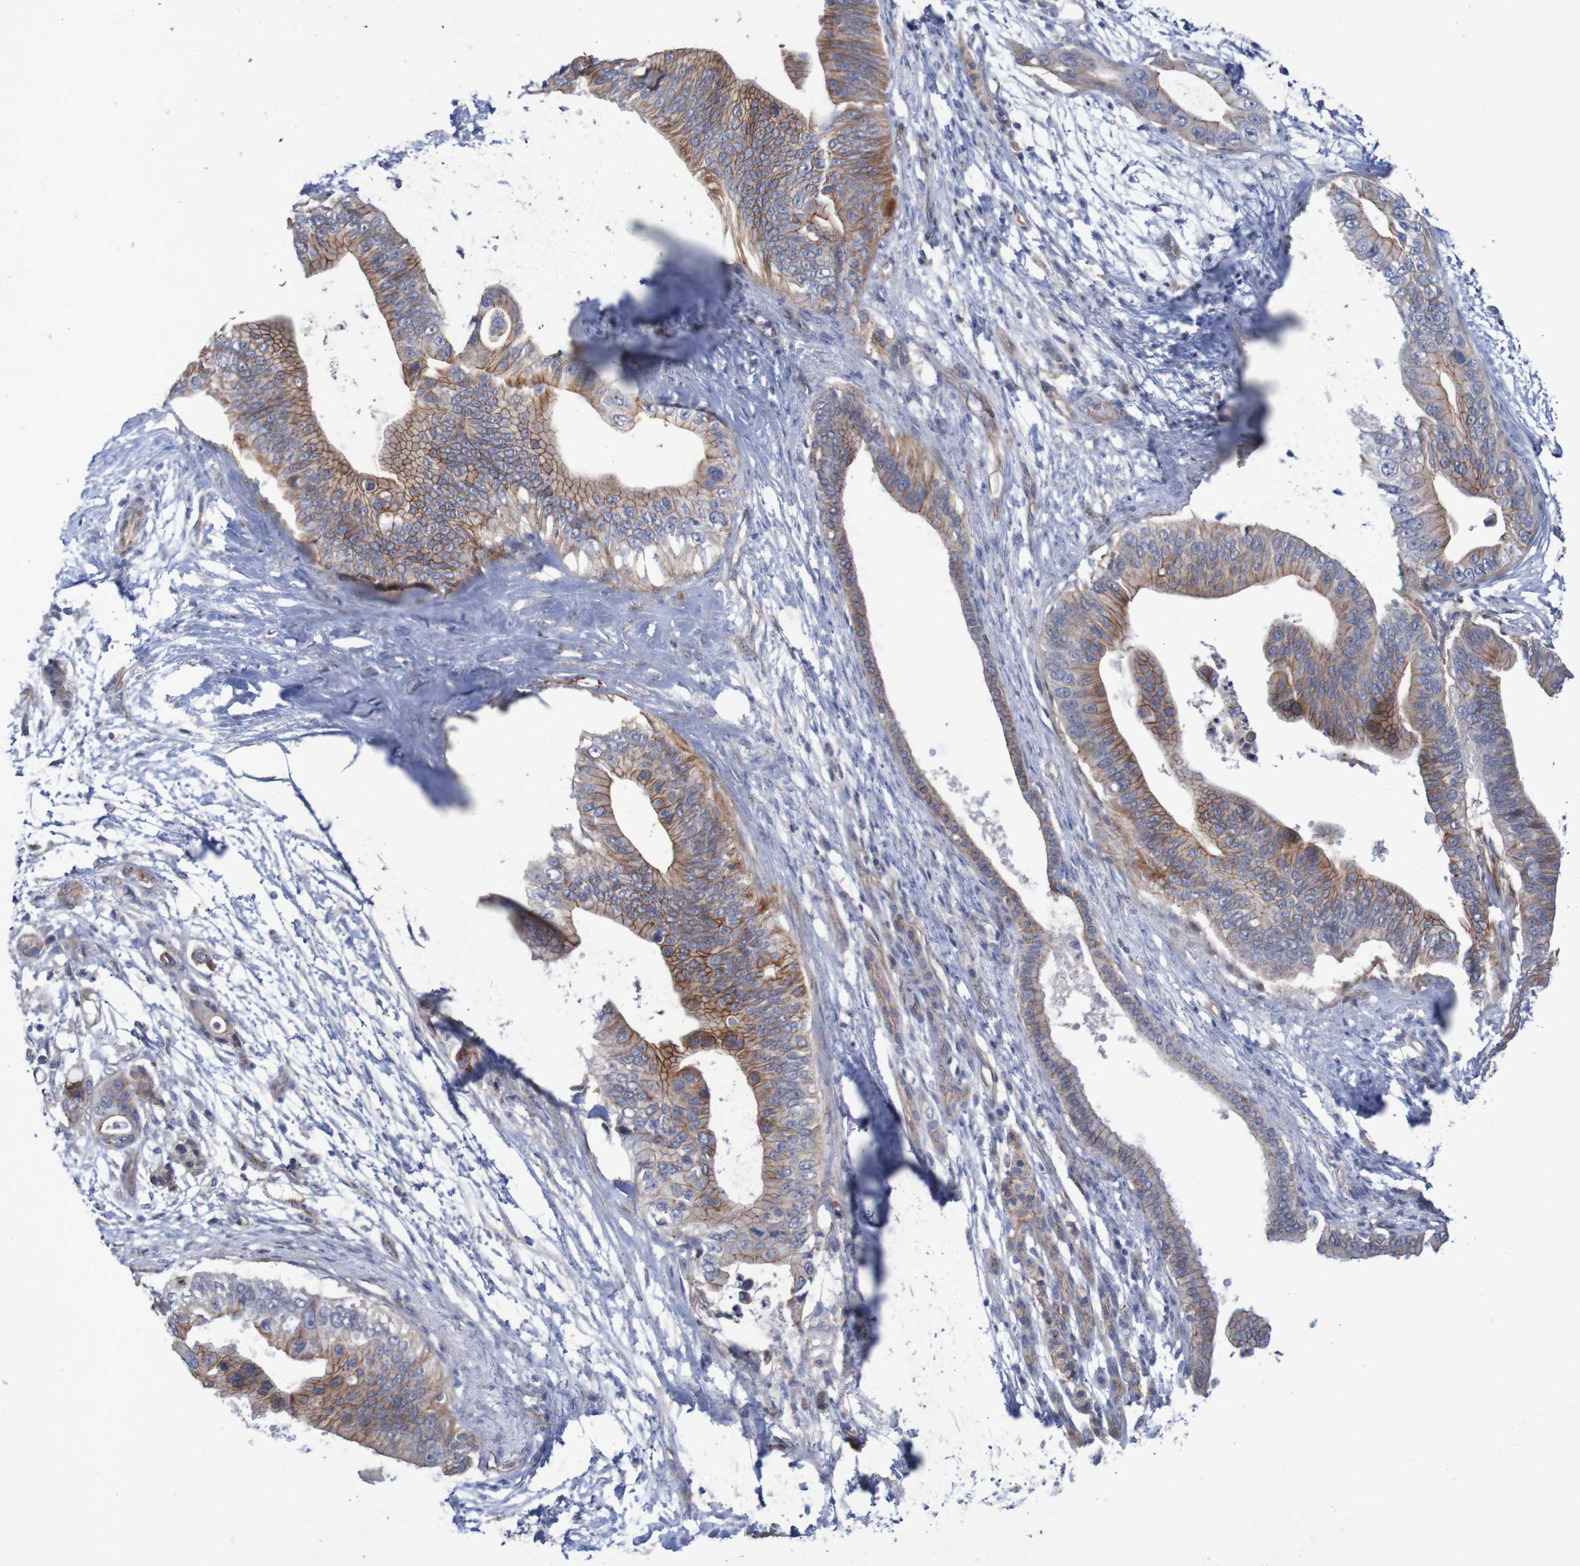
{"staining": {"intensity": "moderate", "quantity": ">75%", "location": "cytoplasmic/membranous"}, "tissue": "pancreatic cancer", "cell_type": "Tumor cells", "image_type": "cancer", "snomed": [{"axis": "morphology", "description": "Adenocarcinoma, NOS"}, {"axis": "topography", "description": "Pancreas"}], "caption": "Tumor cells exhibit medium levels of moderate cytoplasmic/membranous expression in about >75% of cells in pancreatic cancer.", "gene": "NECTIN2", "patient": {"sex": "male", "age": 77}}